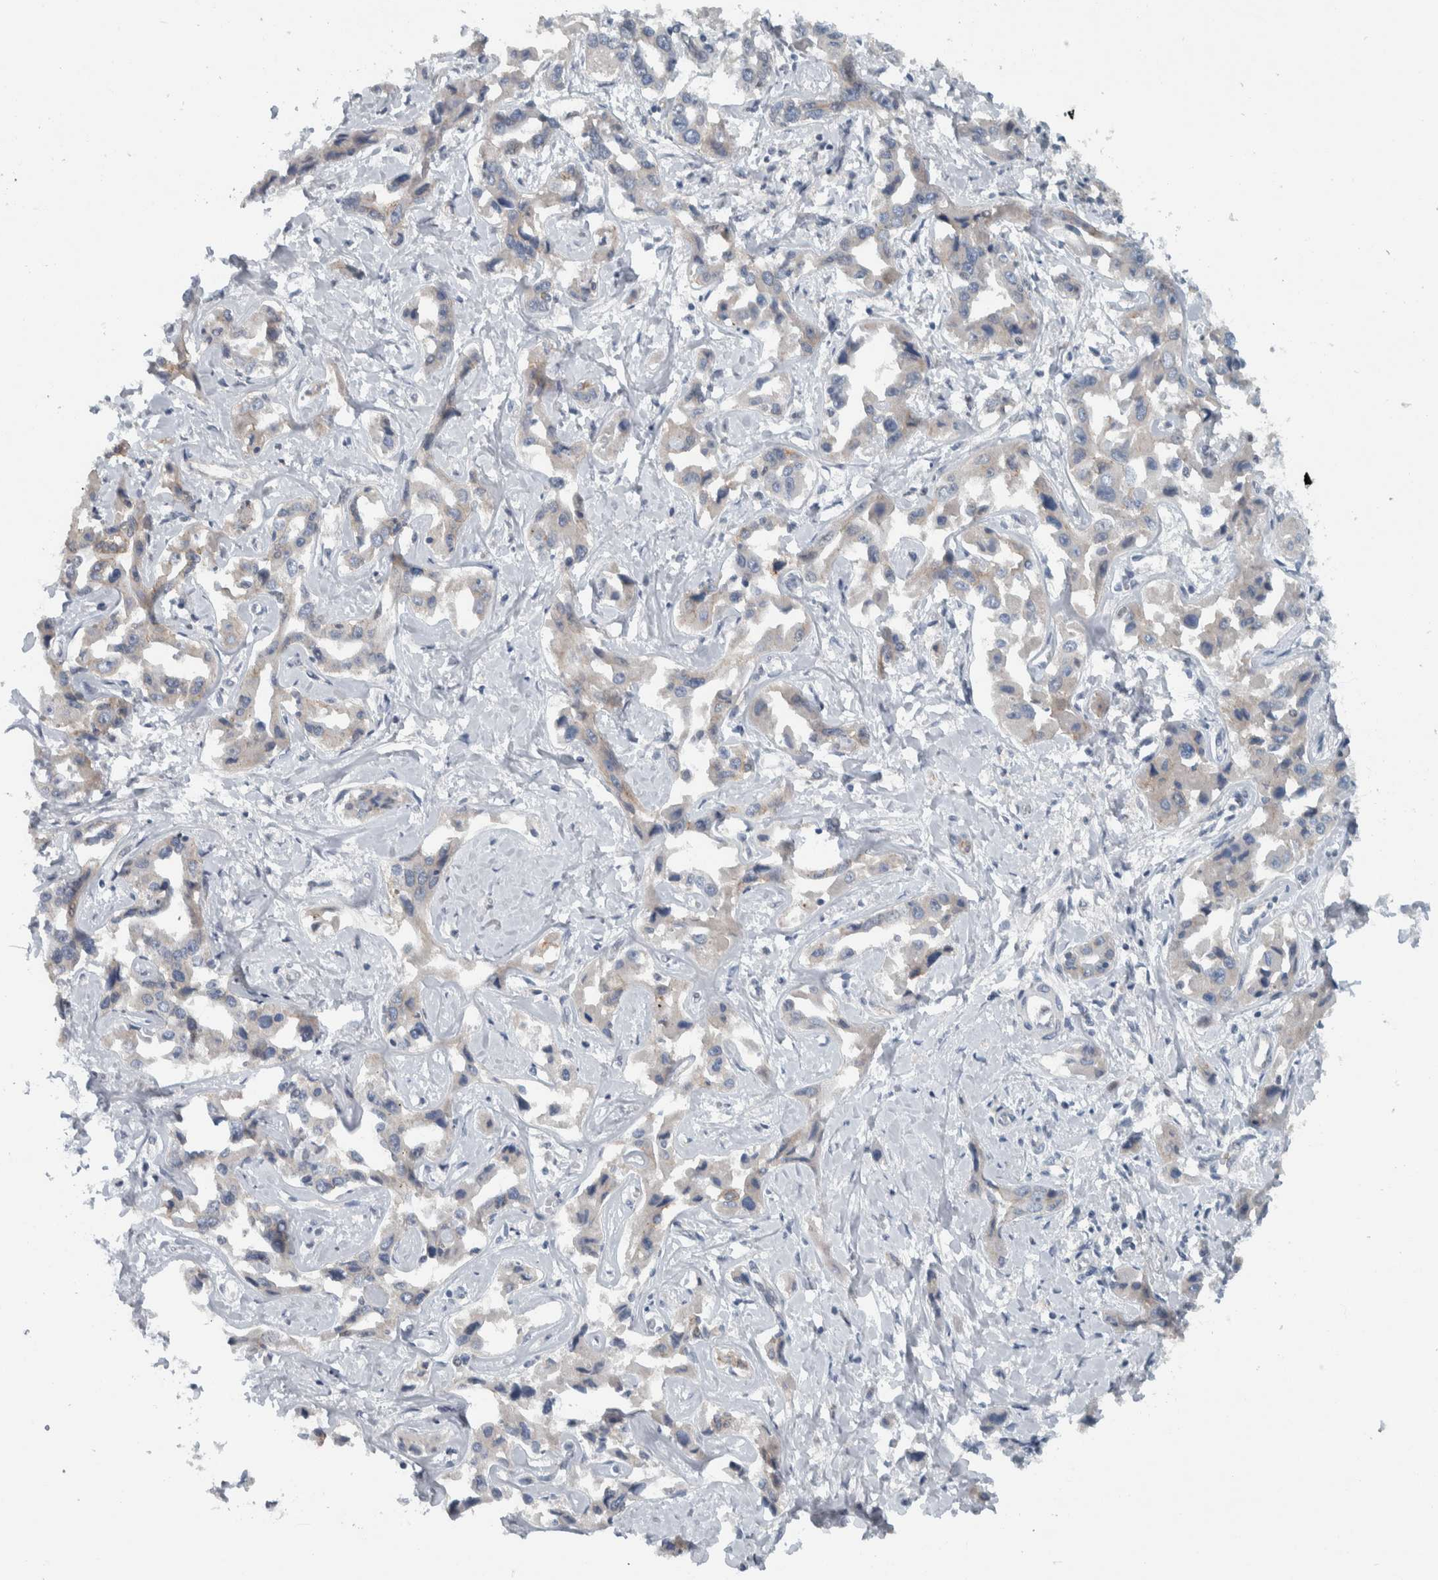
{"staining": {"intensity": "negative", "quantity": "none", "location": "none"}, "tissue": "liver cancer", "cell_type": "Tumor cells", "image_type": "cancer", "snomed": [{"axis": "morphology", "description": "Cholangiocarcinoma"}, {"axis": "topography", "description": "Liver"}], "caption": "Immunohistochemistry of human liver cancer (cholangiocarcinoma) displays no expression in tumor cells.", "gene": "ADPRM", "patient": {"sex": "male", "age": 59}}